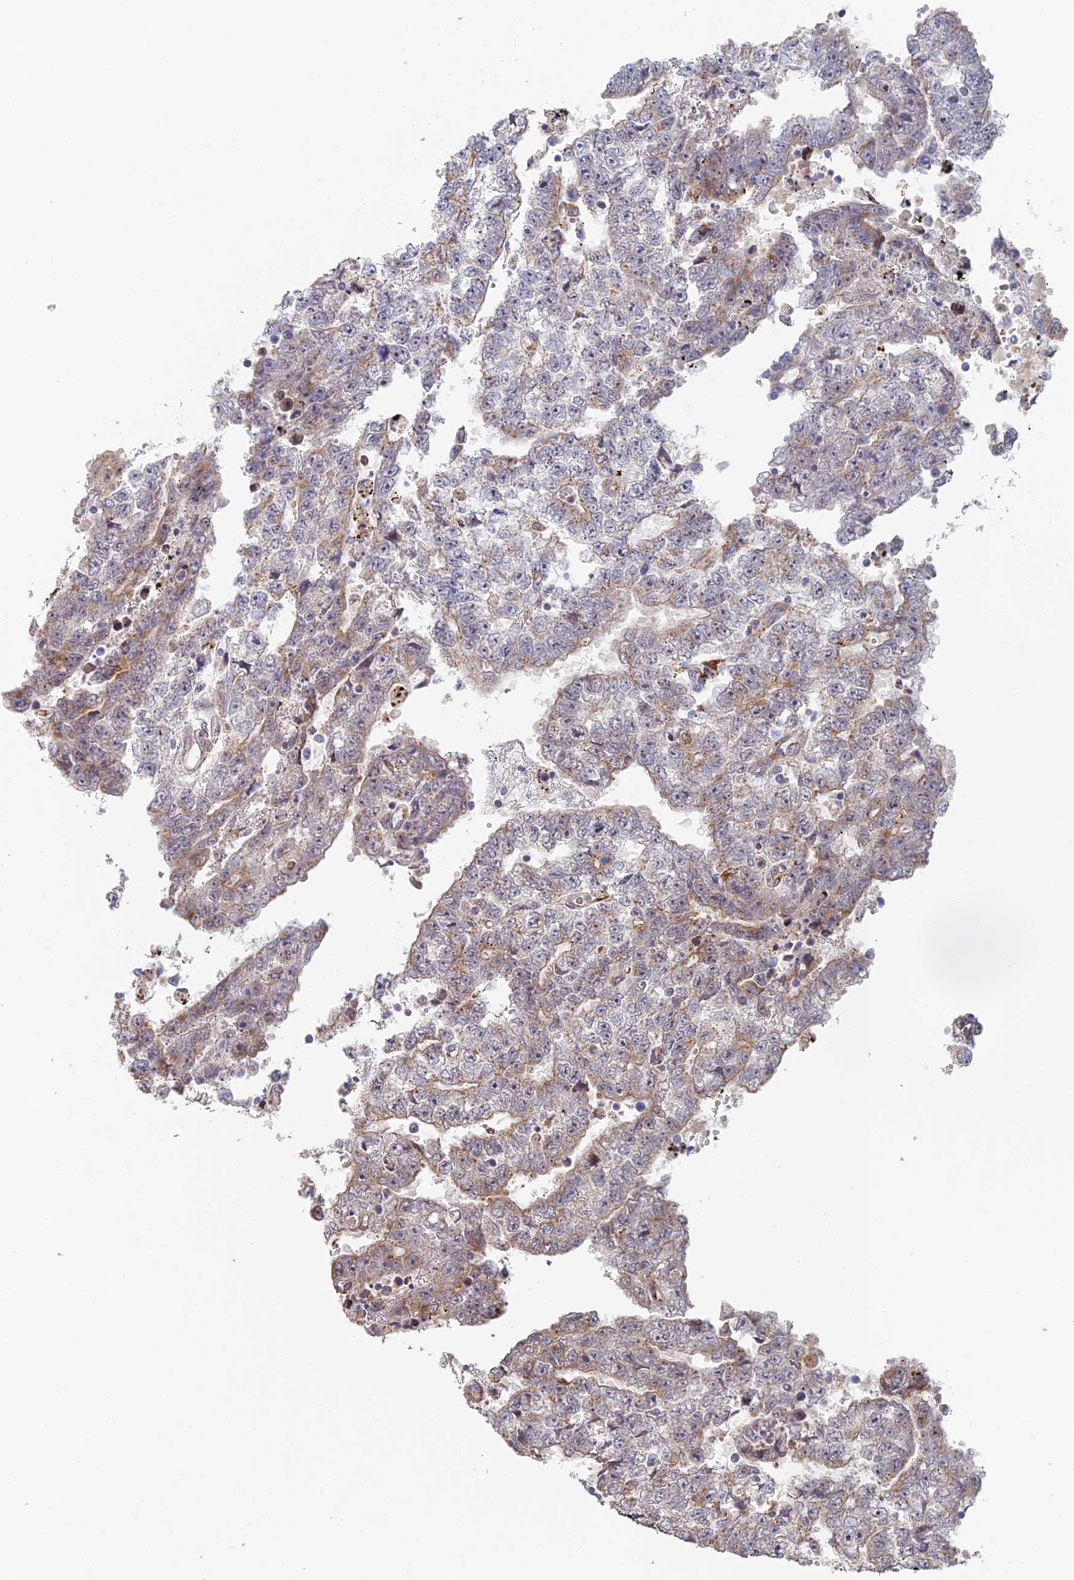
{"staining": {"intensity": "weak", "quantity": "25%-75%", "location": "cytoplasmic/membranous"}, "tissue": "testis cancer", "cell_type": "Tumor cells", "image_type": "cancer", "snomed": [{"axis": "morphology", "description": "Carcinoma, Embryonal, NOS"}, {"axis": "topography", "description": "Testis"}], "caption": "Immunohistochemistry staining of embryonal carcinoma (testis), which shows low levels of weak cytoplasmic/membranous positivity in approximately 25%-75% of tumor cells indicating weak cytoplasmic/membranous protein staining. The staining was performed using DAB (3,3'-diaminobenzidine) (brown) for protein detection and nuclei were counterstained in hematoxylin (blue).", "gene": "GPATCH1", "patient": {"sex": "male", "age": 25}}